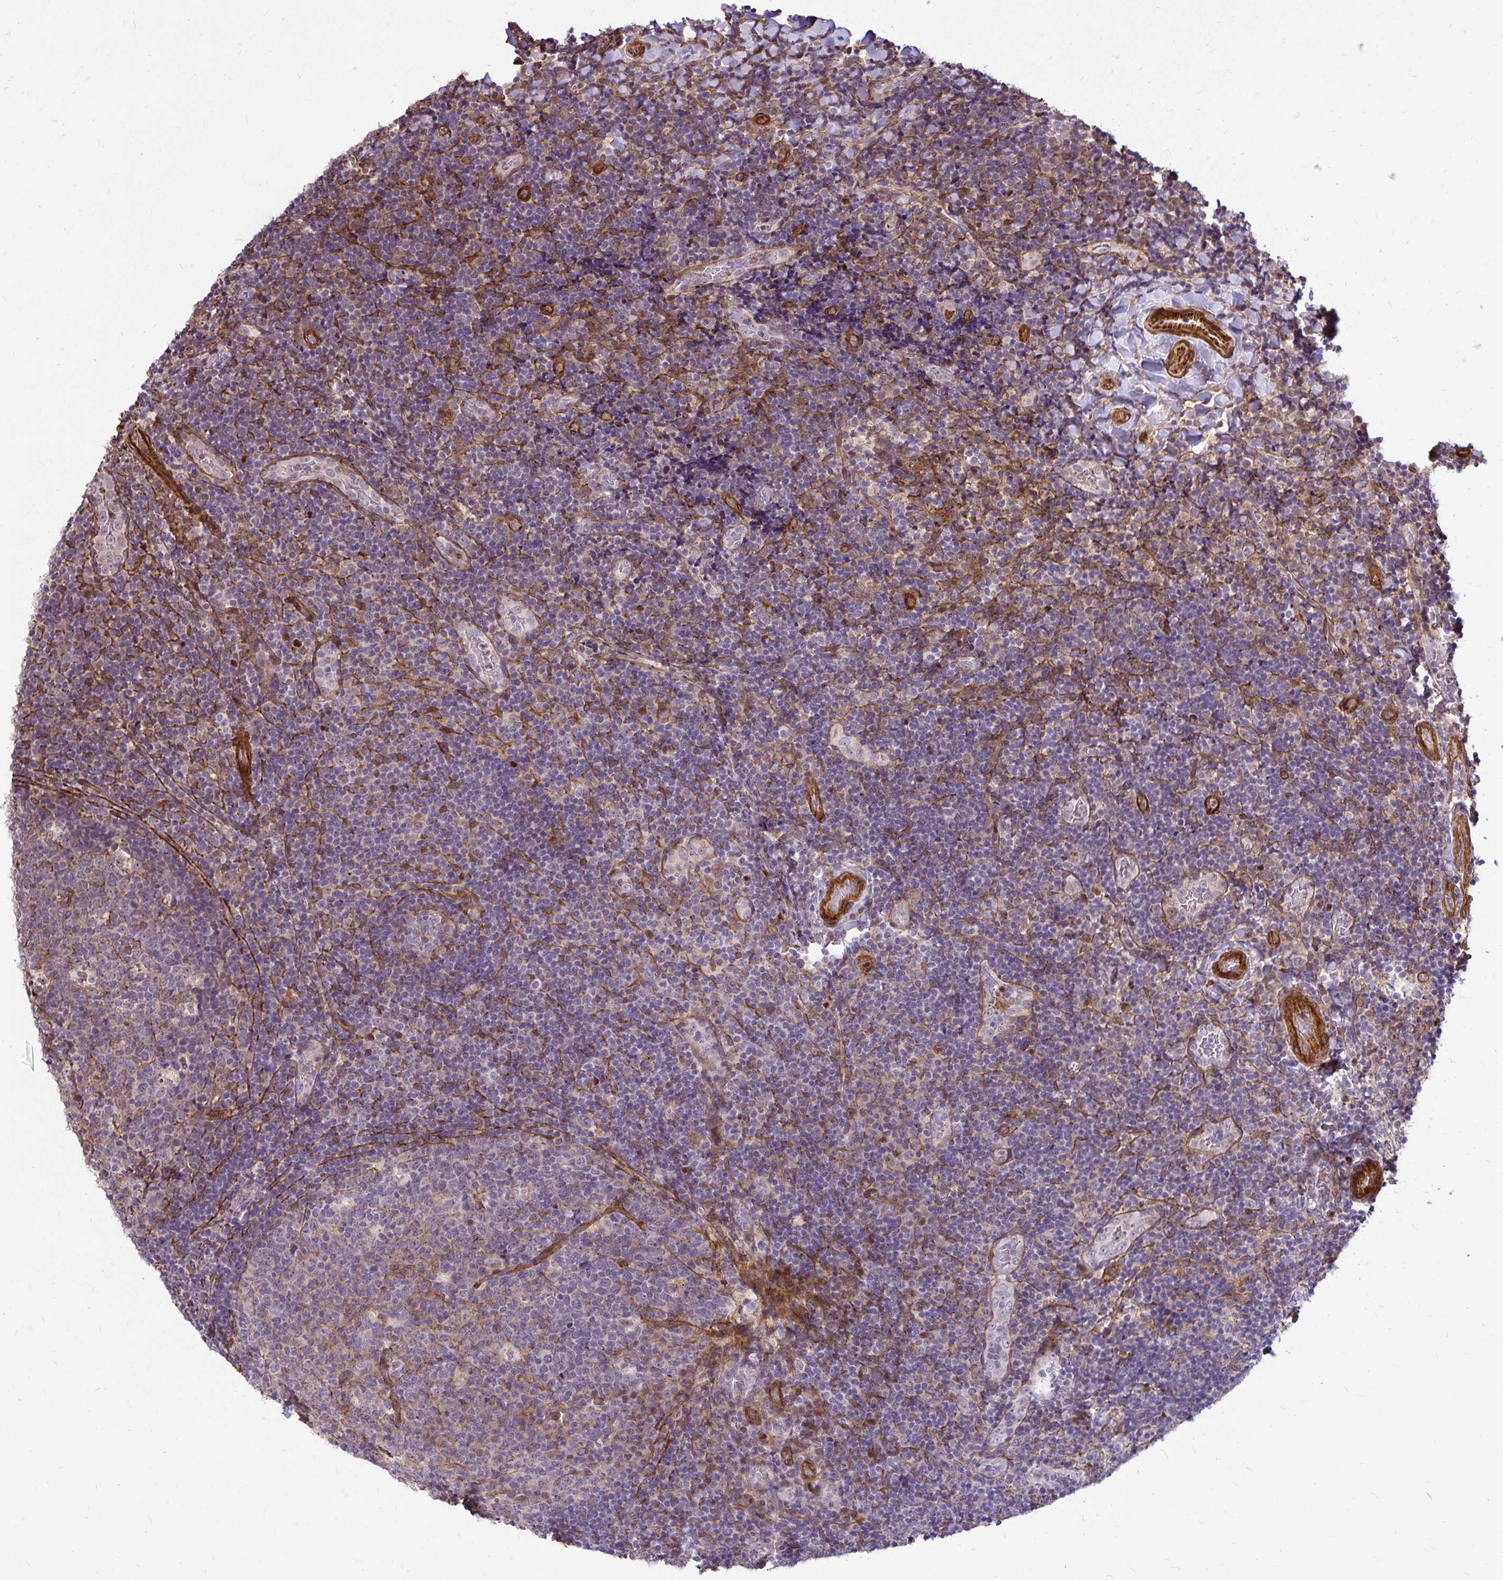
{"staining": {"intensity": "moderate", "quantity": "<25%", "location": "cytoplasmic/membranous"}, "tissue": "tonsil", "cell_type": "Germinal center cells", "image_type": "normal", "snomed": [{"axis": "morphology", "description": "Normal tissue, NOS"}, {"axis": "topography", "description": "Tonsil"}], "caption": "Moderate cytoplasmic/membranous positivity is seen in about <25% of germinal center cells in unremarkable tonsil. The staining is performed using DAB brown chromogen to label protein expression. The nuclei are counter-stained blue using hematoxylin.", "gene": "TRIP6", "patient": {"sex": "male", "age": 17}}